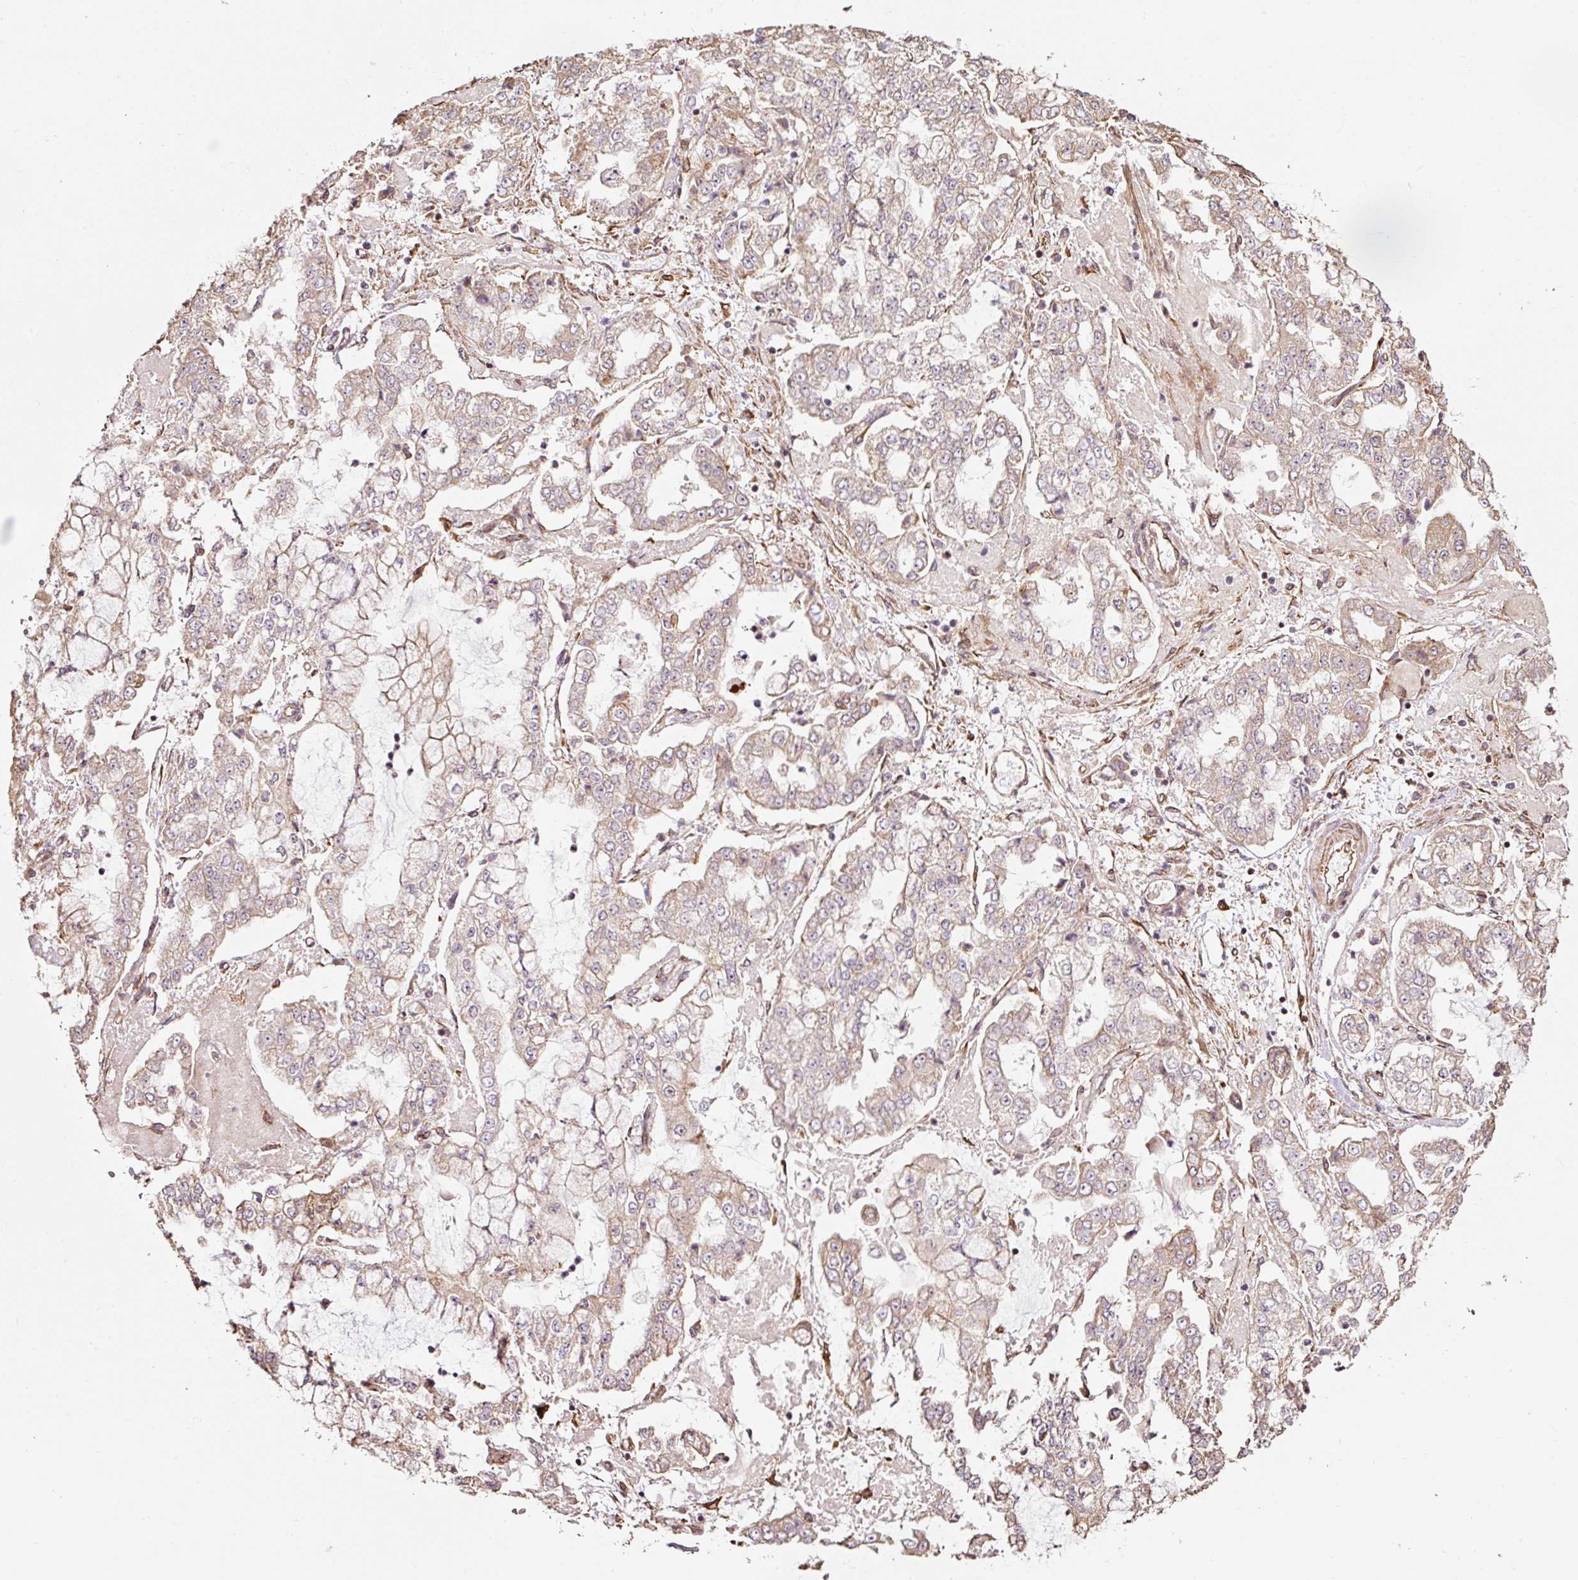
{"staining": {"intensity": "weak", "quantity": "25%-75%", "location": "cytoplasmic/membranous"}, "tissue": "stomach cancer", "cell_type": "Tumor cells", "image_type": "cancer", "snomed": [{"axis": "morphology", "description": "Adenocarcinoma, NOS"}, {"axis": "topography", "description": "Stomach"}], "caption": "Approximately 25%-75% of tumor cells in adenocarcinoma (stomach) reveal weak cytoplasmic/membranous protein staining as visualized by brown immunohistochemical staining.", "gene": "ETF1", "patient": {"sex": "male", "age": 76}}